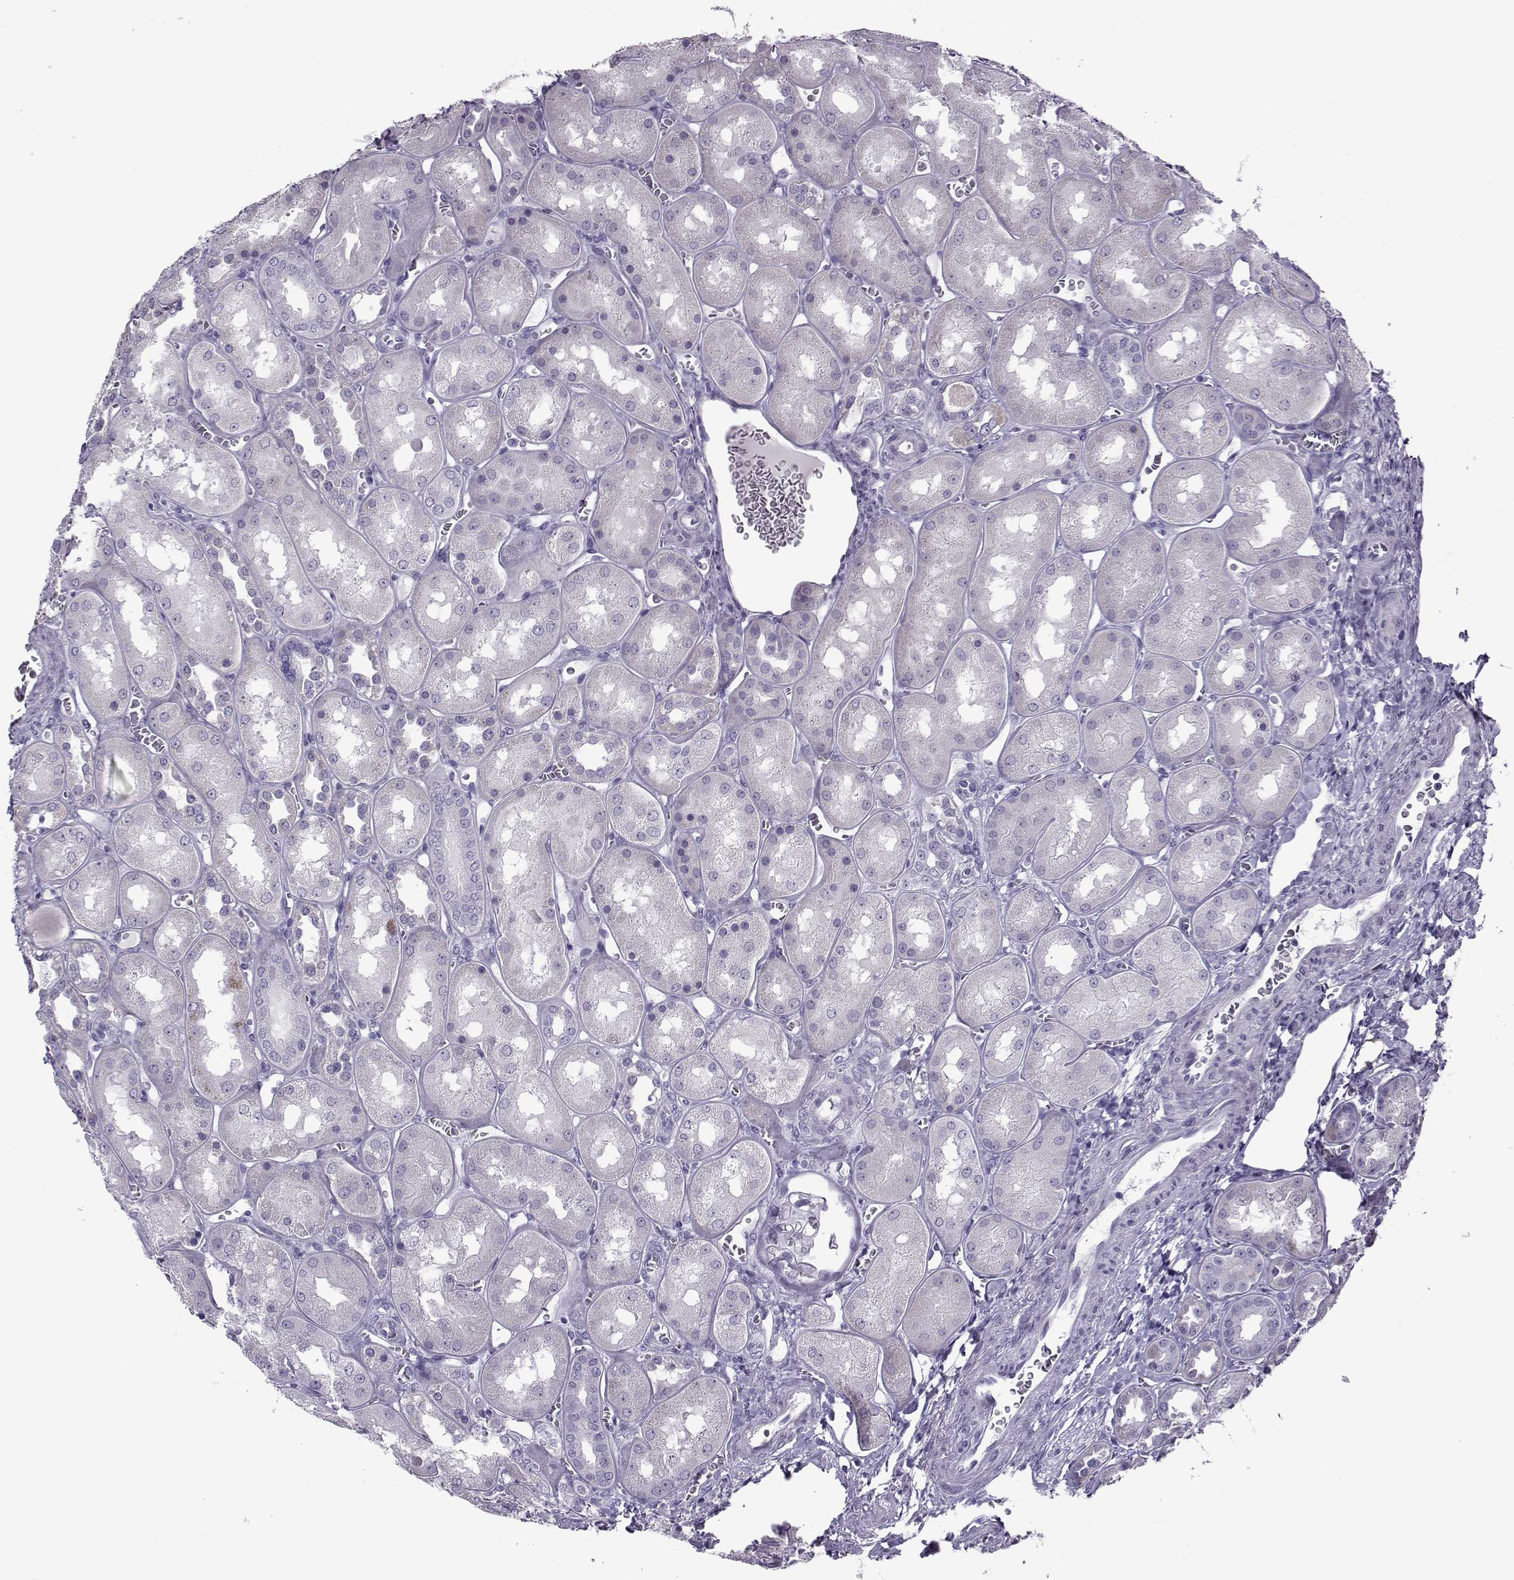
{"staining": {"intensity": "negative", "quantity": "none", "location": "none"}, "tissue": "kidney", "cell_type": "Cells in glomeruli", "image_type": "normal", "snomed": [{"axis": "morphology", "description": "Normal tissue, NOS"}, {"axis": "topography", "description": "Kidney"}], "caption": "The image displays no significant staining in cells in glomeruli of kidney. Brightfield microscopy of IHC stained with DAB (brown) and hematoxylin (blue), captured at high magnification.", "gene": "OIP5", "patient": {"sex": "male", "age": 73}}